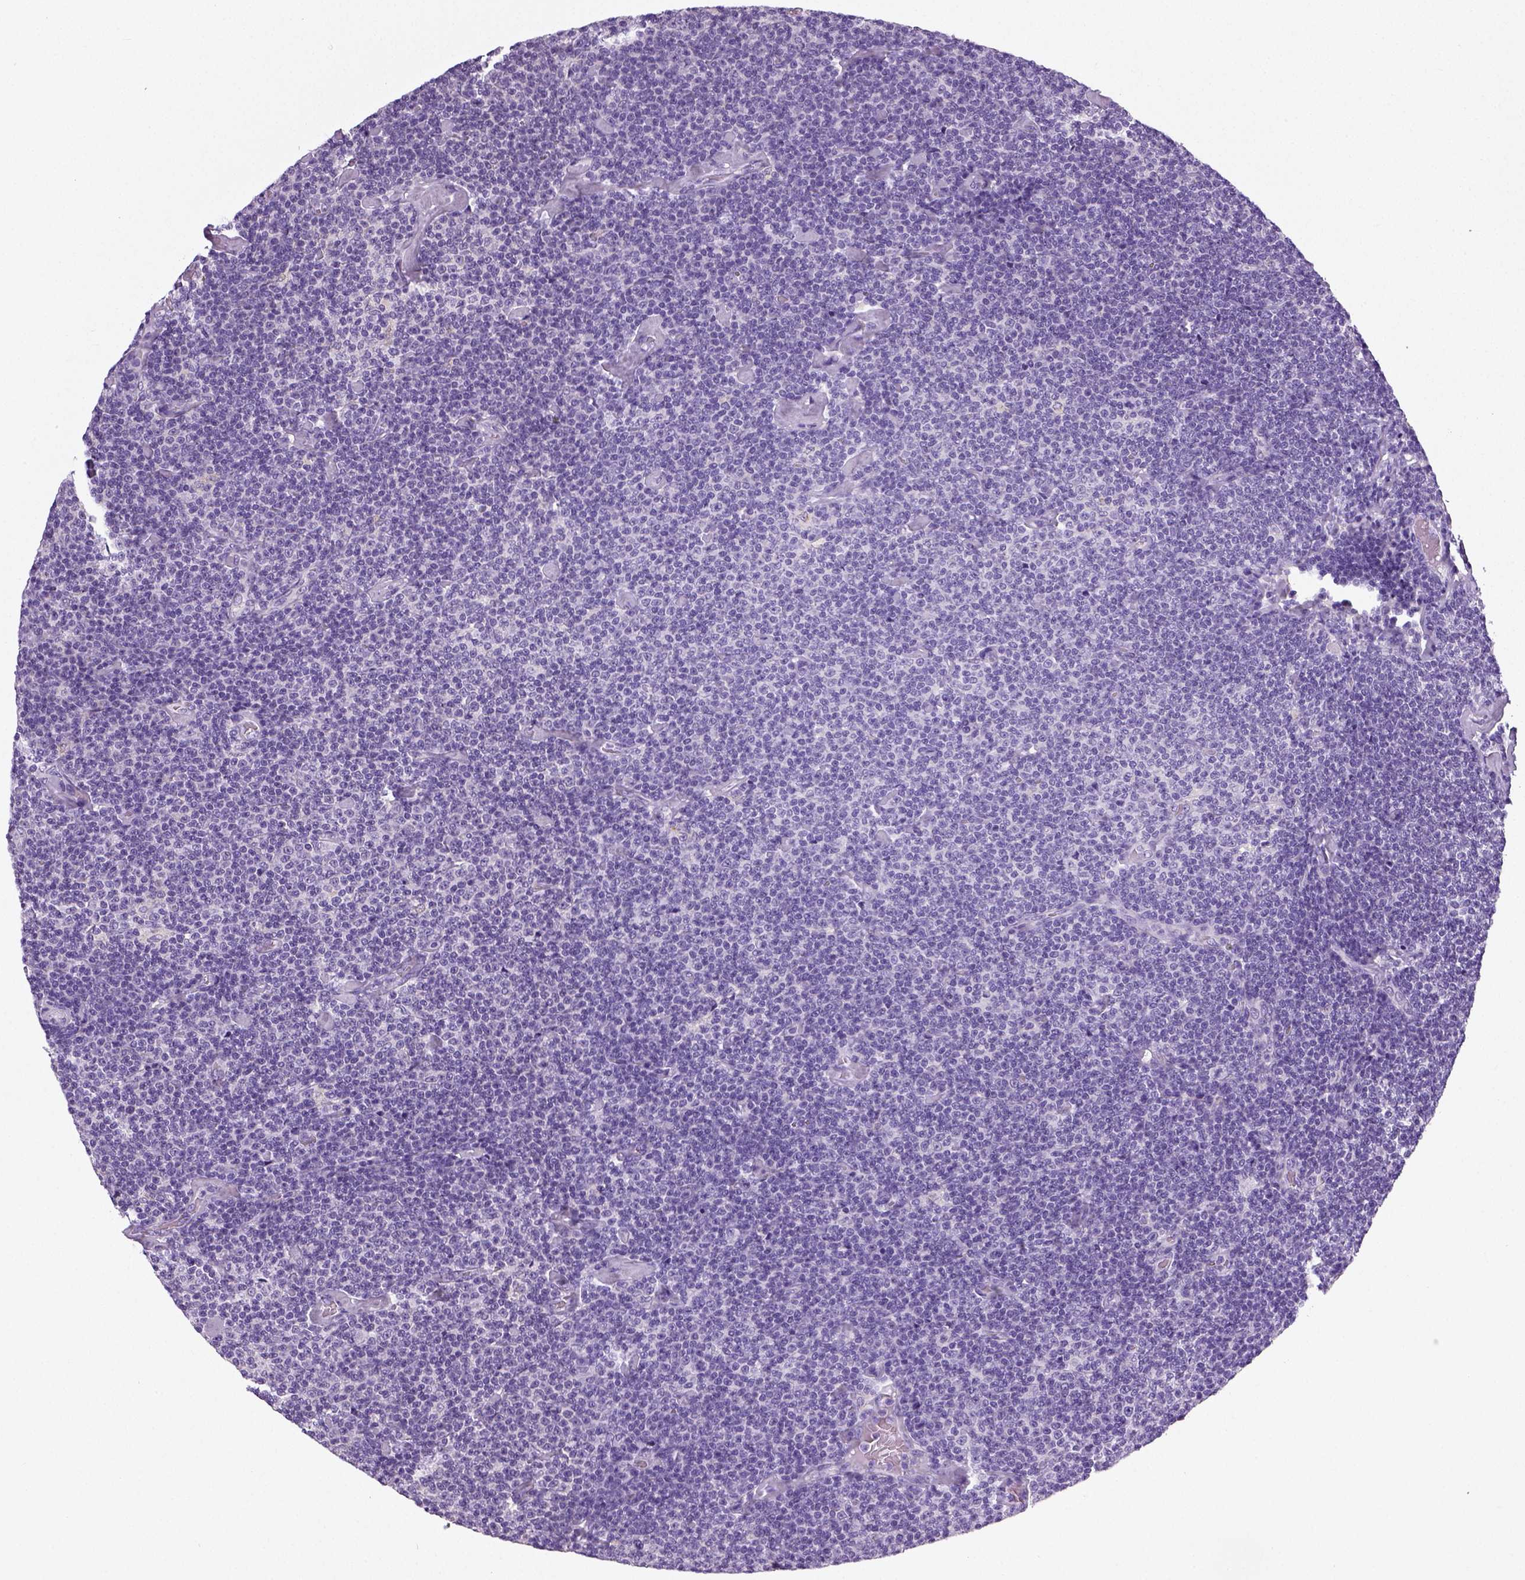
{"staining": {"intensity": "negative", "quantity": "none", "location": "none"}, "tissue": "lymphoma", "cell_type": "Tumor cells", "image_type": "cancer", "snomed": [{"axis": "morphology", "description": "Malignant lymphoma, non-Hodgkin's type, Low grade"}, {"axis": "topography", "description": "Lymph node"}], "caption": "Lymphoma stained for a protein using immunohistochemistry (IHC) demonstrates no positivity tumor cells.", "gene": "NECAB2", "patient": {"sex": "male", "age": 81}}